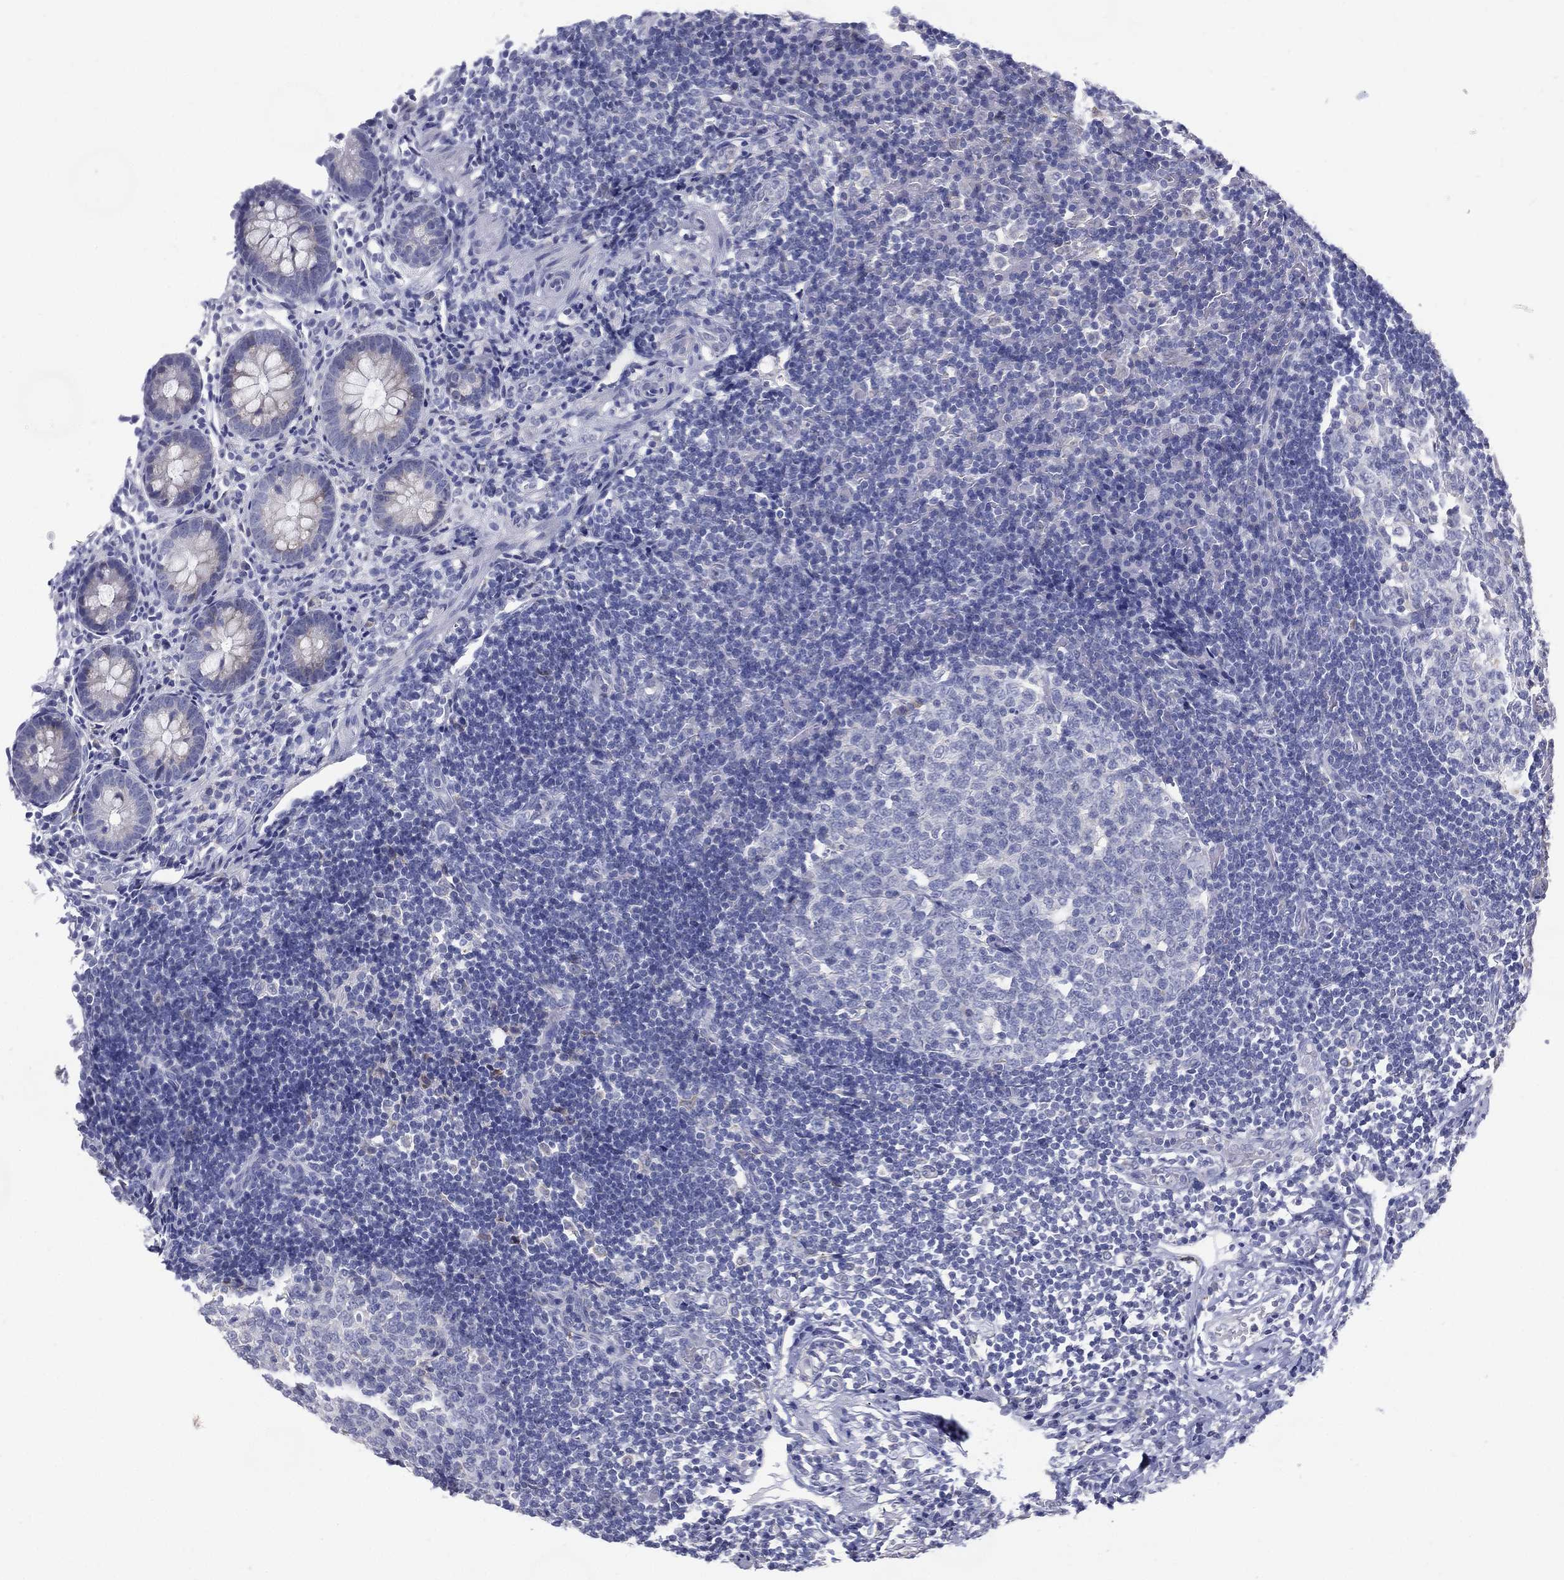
{"staining": {"intensity": "negative", "quantity": "none", "location": "none"}, "tissue": "appendix", "cell_type": "Glandular cells", "image_type": "normal", "snomed": [{"axis": "morphology", "description": "Normal tissue, NOS"}, {"axis": "topography", "description": "Appendix"}], "caption": "The histopathology image exhibits no staining of glandular cells in normal appendix.", "gene": "C19orf18", "patient": {"sex": "female", "age": 40}}